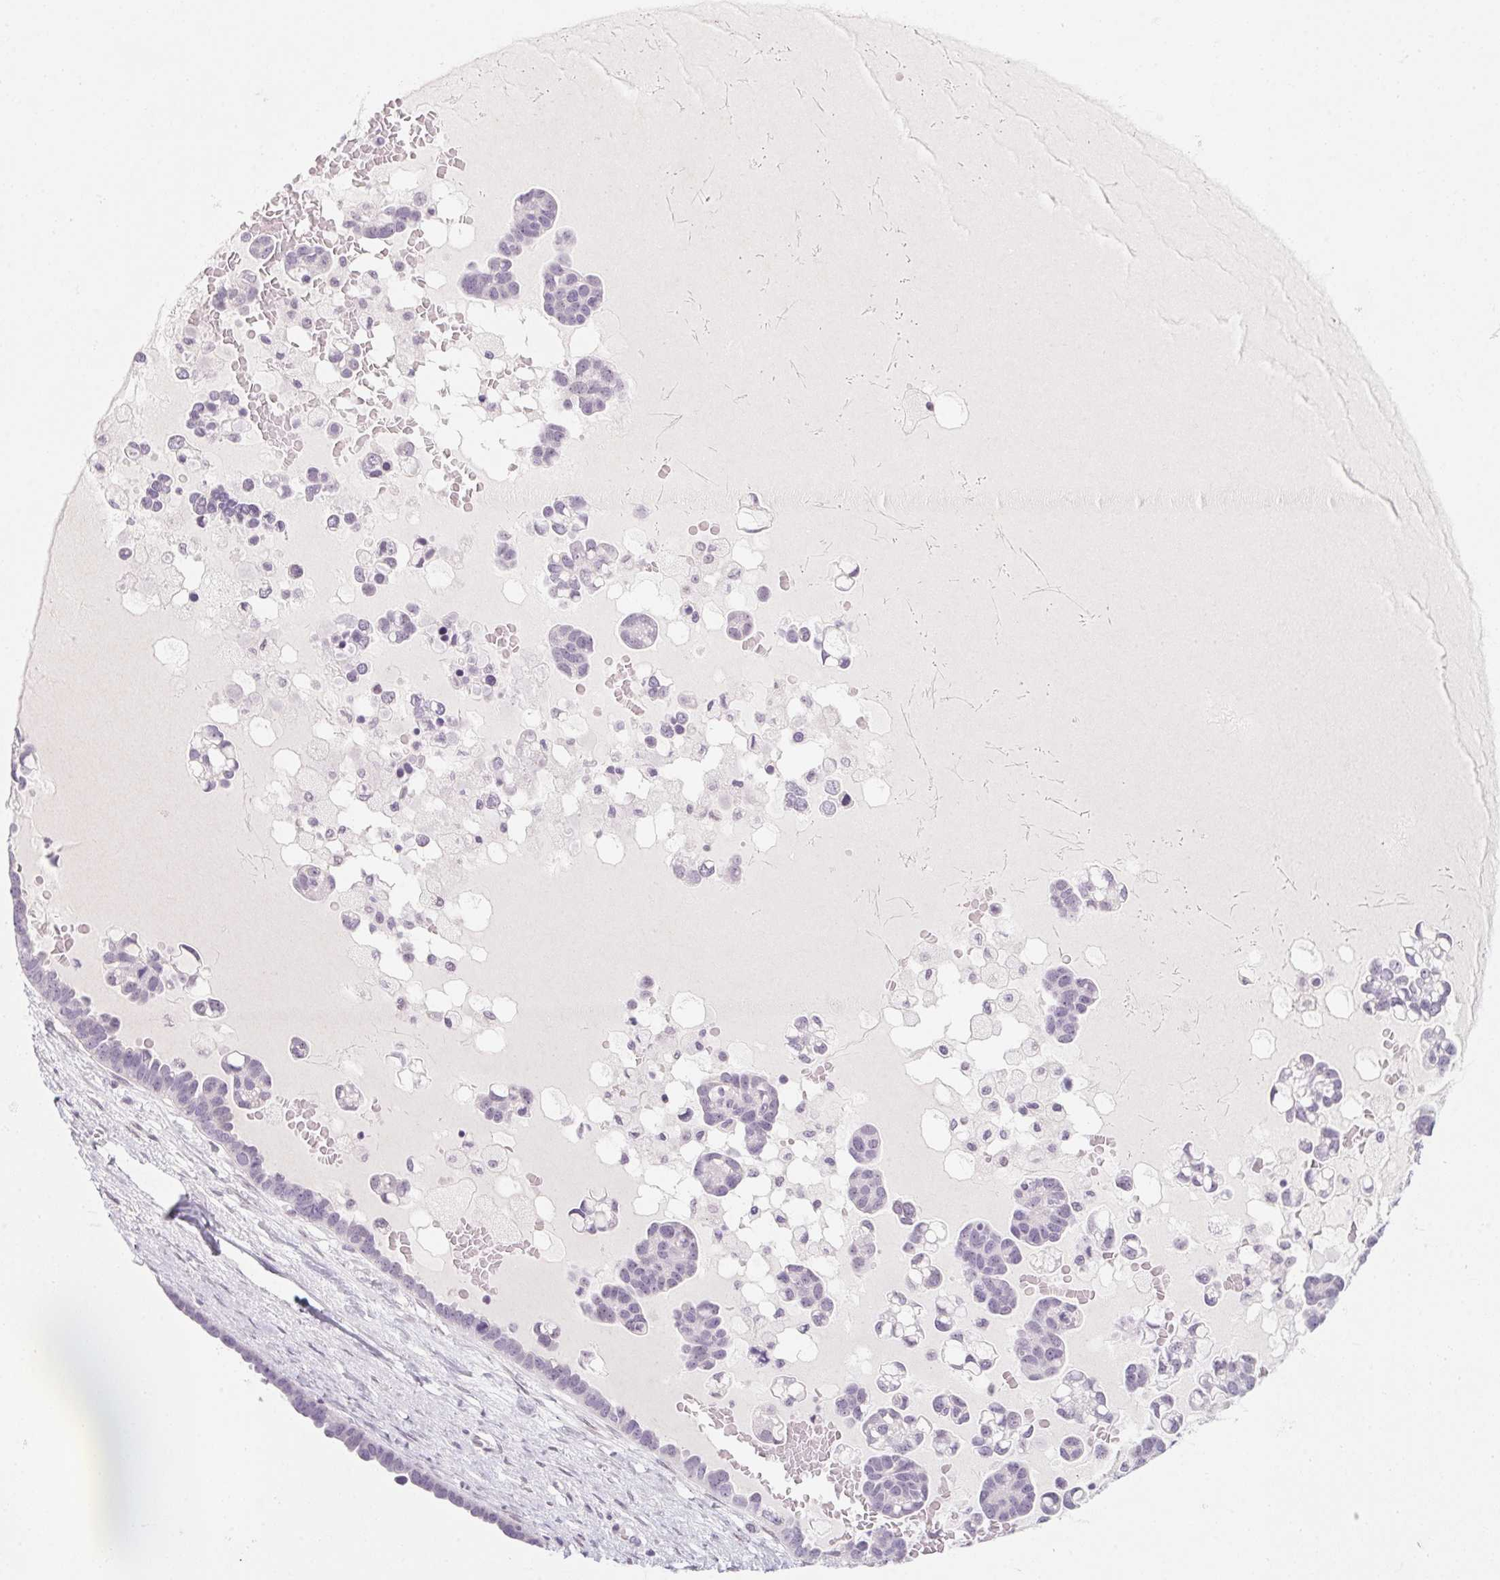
{"staining": {"intensity": "negative", "quantity": "none", "location": "none"}, "tissue": "ovarian cancer", "cell_type": "Tumor cells", "image_type": "cancer", "snomed": [{"axis": "morphology", "description": "Cystadenocarcinoma, serous, NOS"}, {"axis": "topography", "description": "Ovary"}], "caption": "Tumor cells show no significant protein positivity in ovarian cancer (serous cystadenocarcinoma).", "gene": "KCNQ2", "patient": {"sex": "female", "age": 54}}